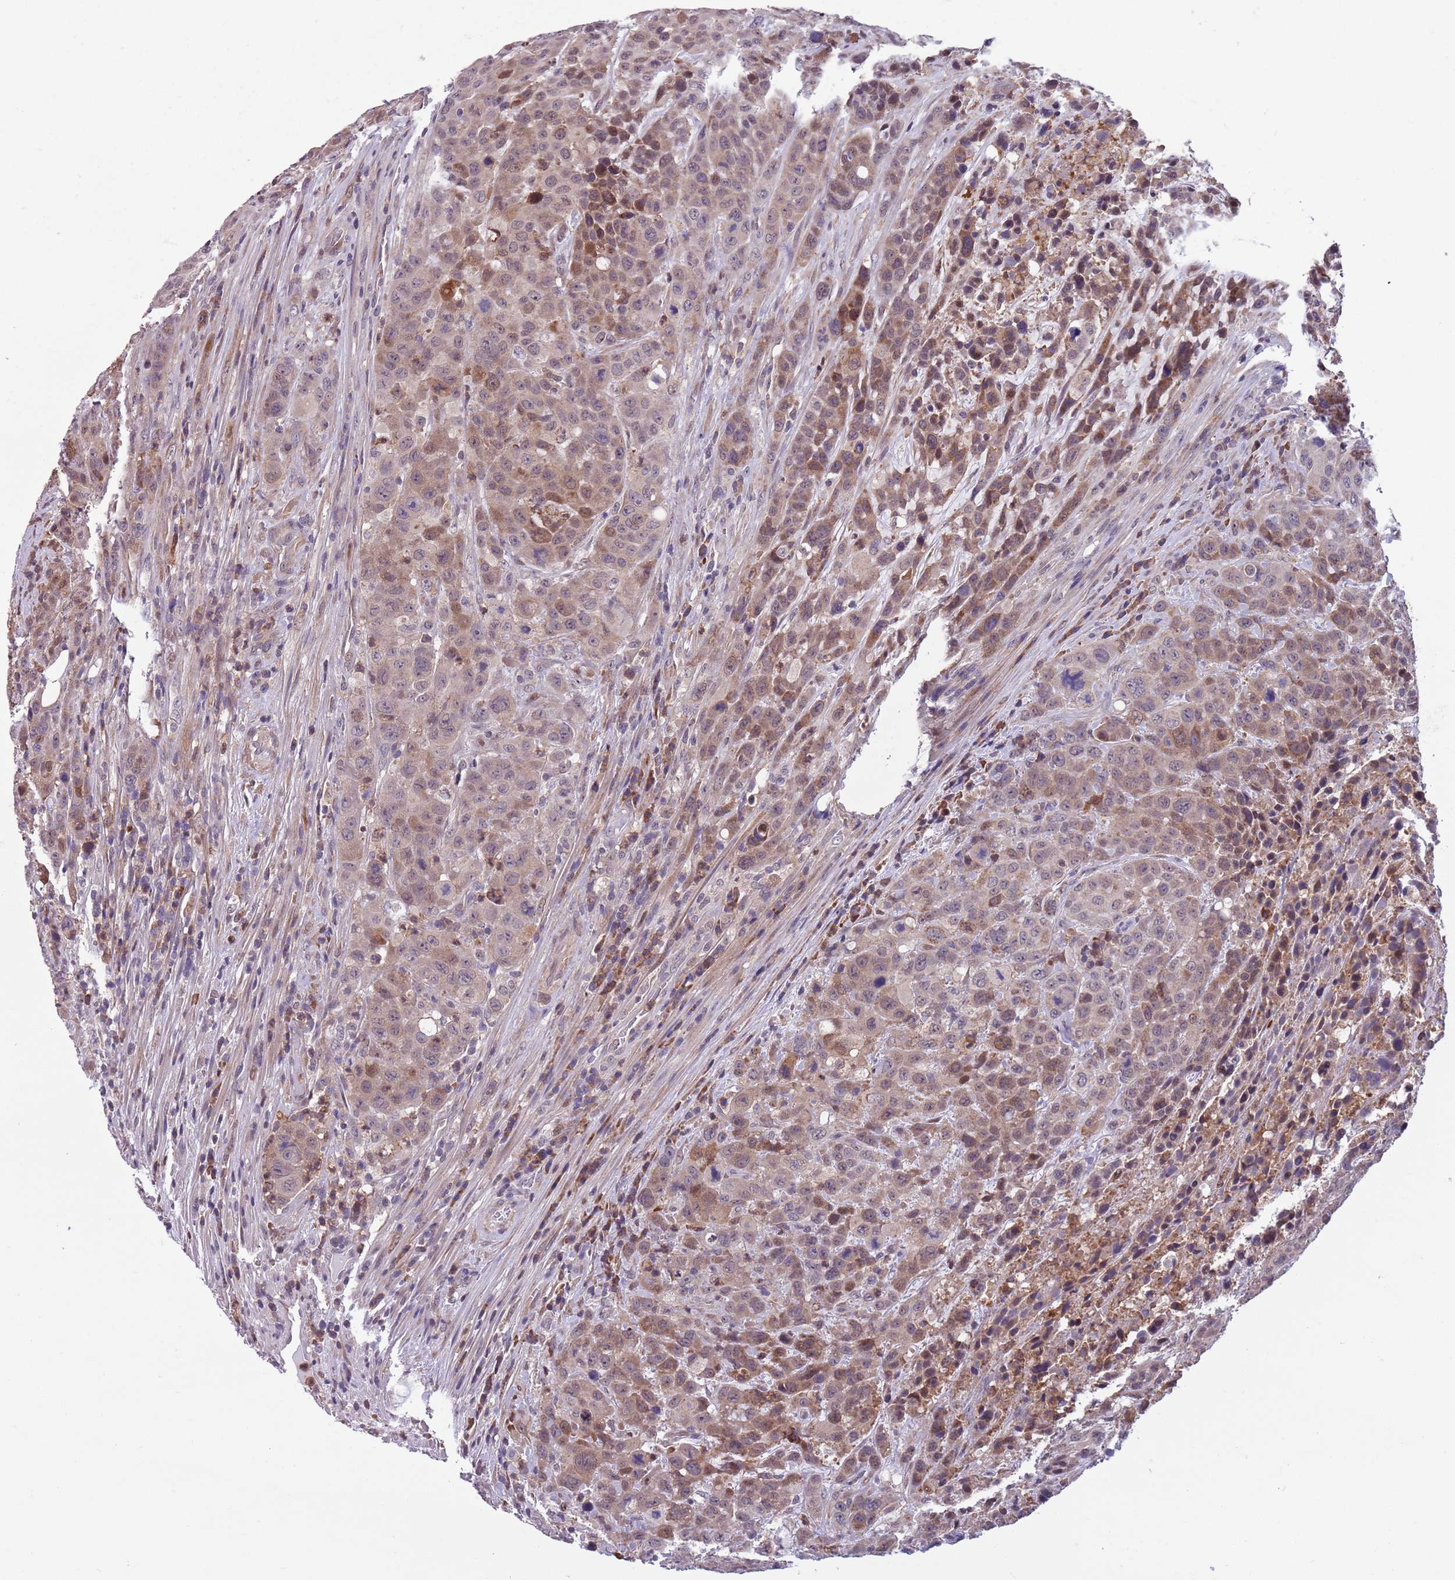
{"staining": {"intensity": "weak", "quantity": ">75%", "location": "cytoplasmic/membranous,nuclear"}, "tissue": "colorectal cancer", "cell_type": "Tumor cells", "image_type": "cancer", "snomed": [{"axis": "morphology", "description": "Adenocarcinoma, NOS"}, {"axis": "topography", "description": "Colon"}], "caption": "Colorectal cancer (adenocarcinoma) tissue reveals weak cytoplasmic/membranous and nuclear positivity in approximately >75% of tumor cells", "gene": "JAML", "patient": {"sex": "male", "age": 62}}